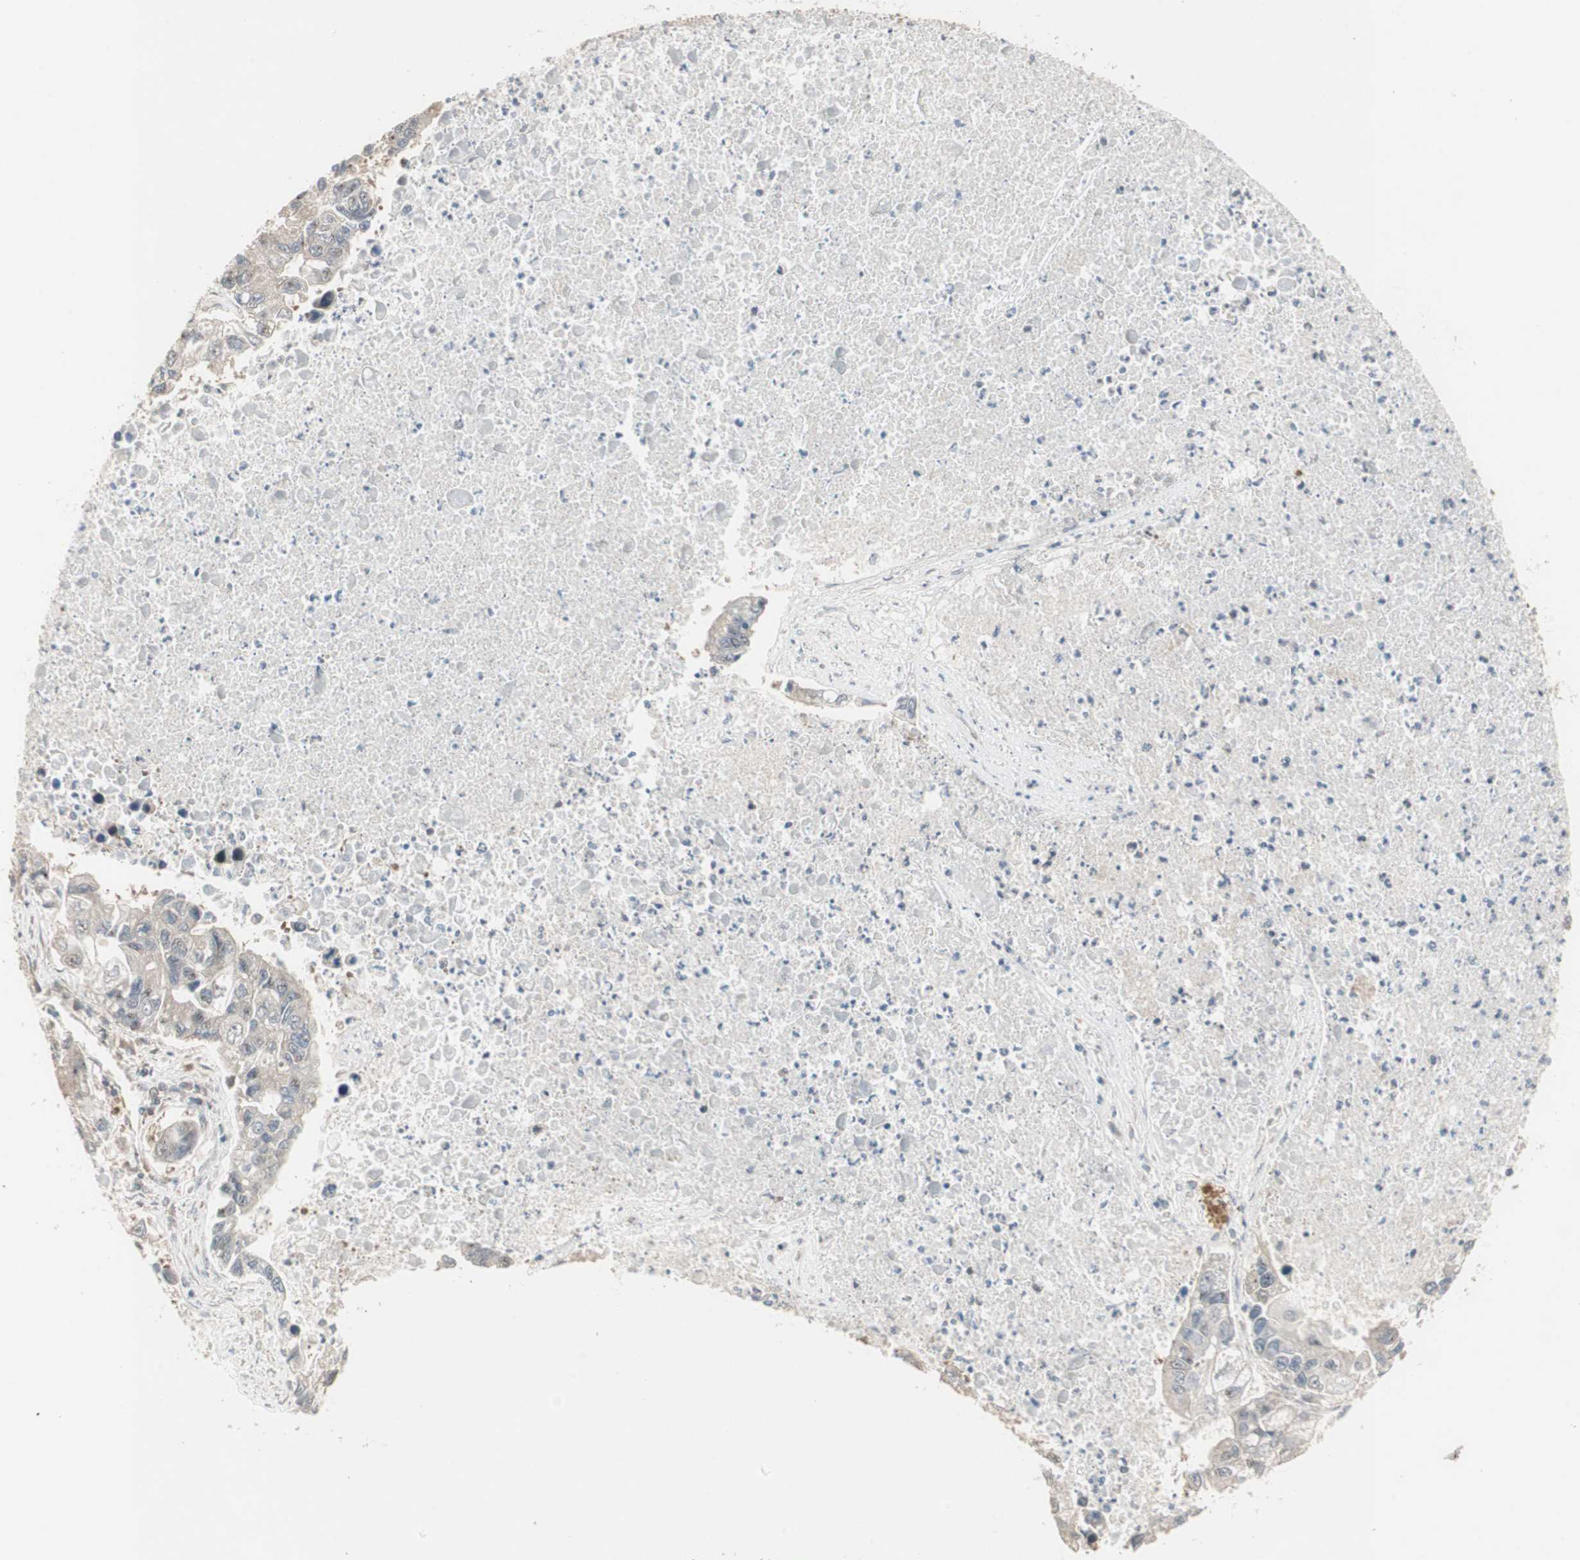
{"staining": {"intensity": "weak", "quantity": "25%-75%", "location": "cytoplasmic/membranous"}, "tissue": "lung cancer", "cell_type": "Tumor cells", "image_type": "cancer", "snomed": [{"axis": "morphology", "description": "Adenocarcinoma, NOS"}, {"axis": "topography", "description": "Lung"}], "caption": "There is low levels of weak cytoplasmic/membranous positivity in tumor cells of lung cancer, as demonstrated by immunohistochemical staining (brown color).", "gene": "PFDN1", "patient": {"sex": "female", "age": 51}}